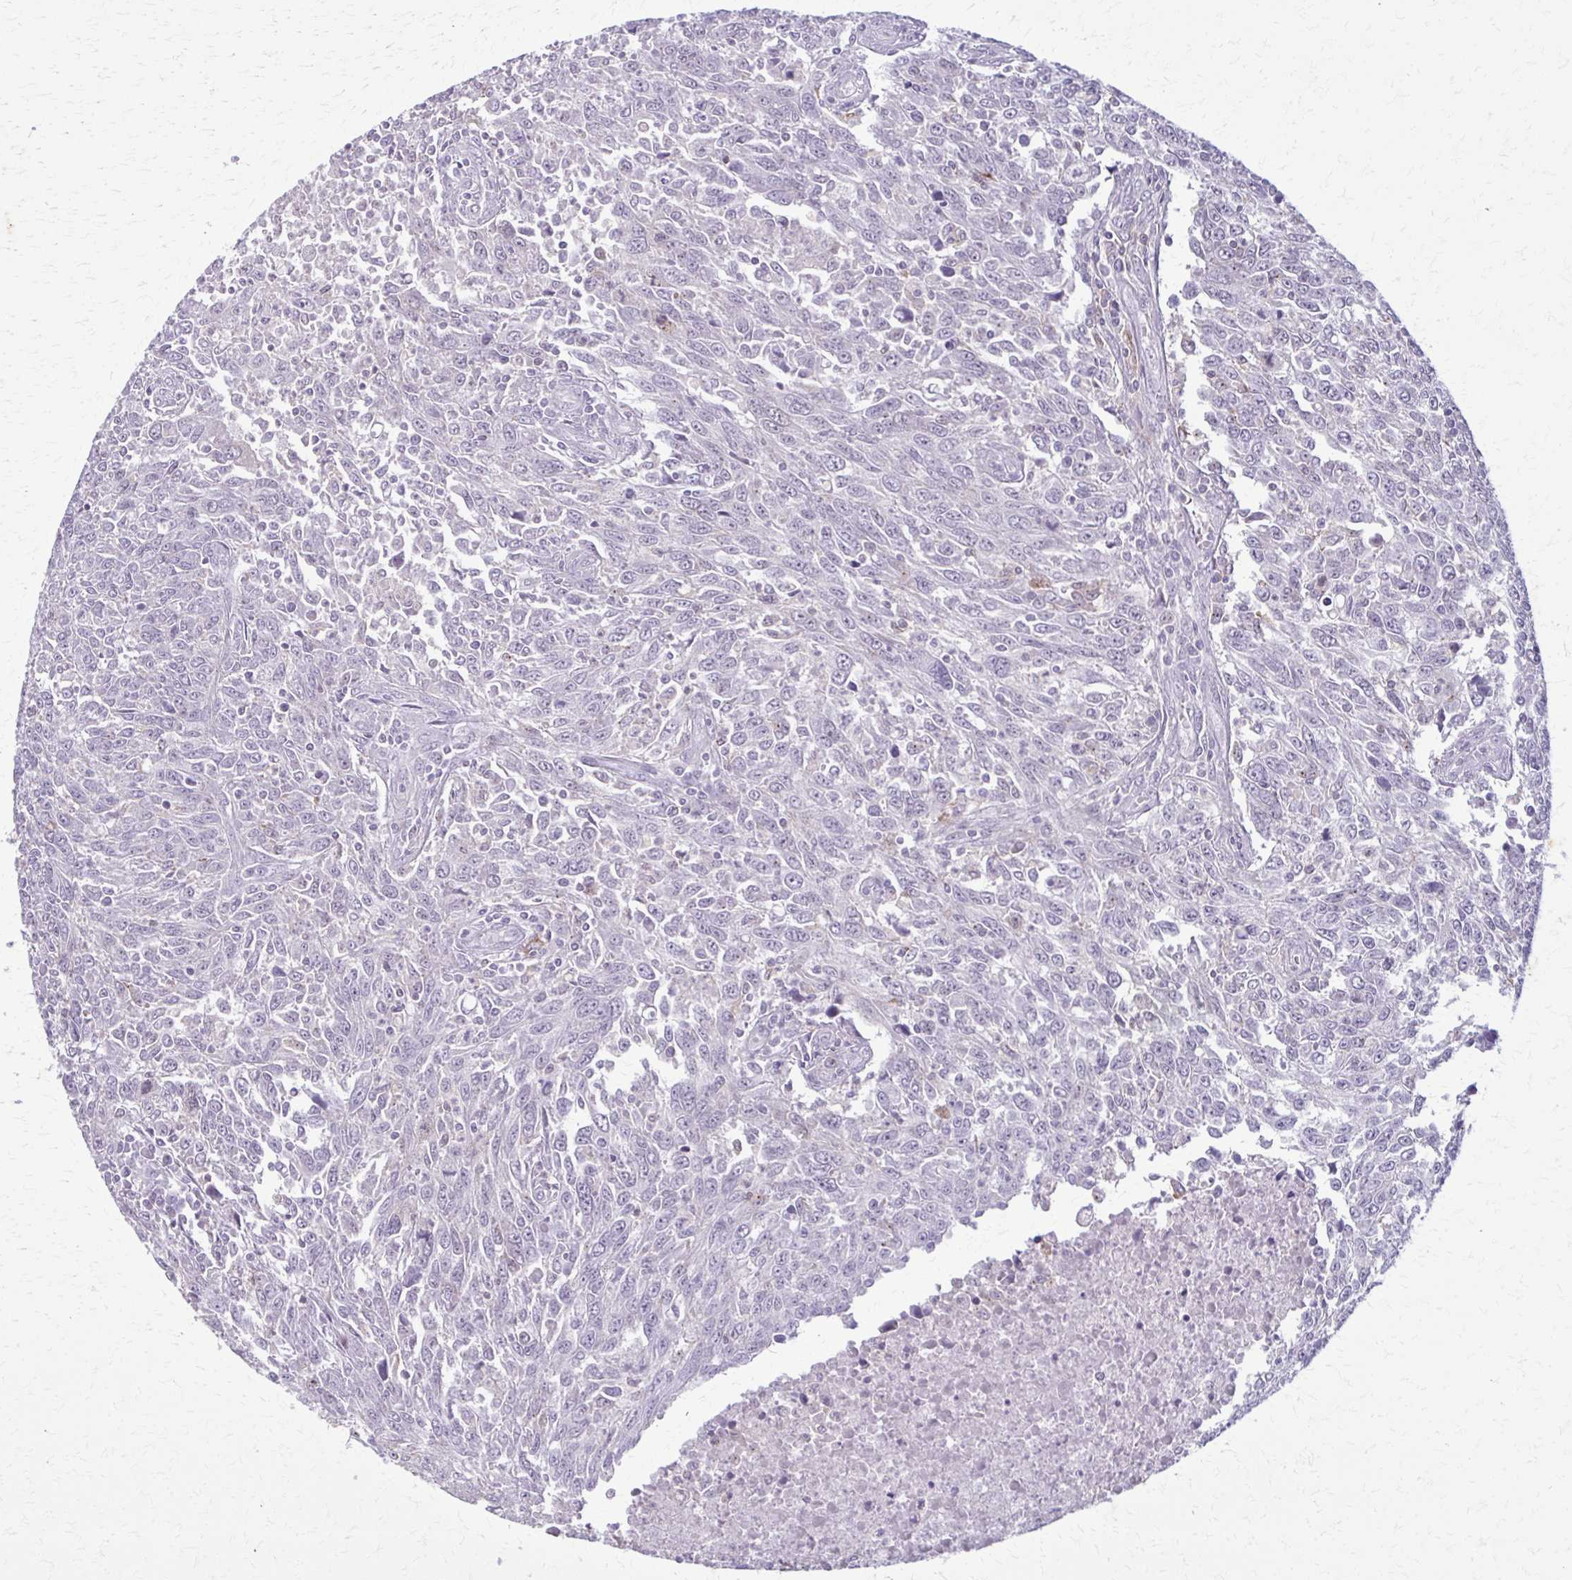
{"staining": {"intensity": "negative", "quantity": "none", "location": "none"}, "tissue": "breast cancer", "cell_type": "Tumor cells", "image_type": "cancer", "snomed": [{"axis": "morphology", "description": "Duct carcinoma"}, {"axis": "topography", "description": "Breast"}], "caption": "The histopathology image reveals no staining of tumor cells in intraductal carcinoma (breast).", "gene": "CARD9", "patient": {"sex": "female", "age": 50}}